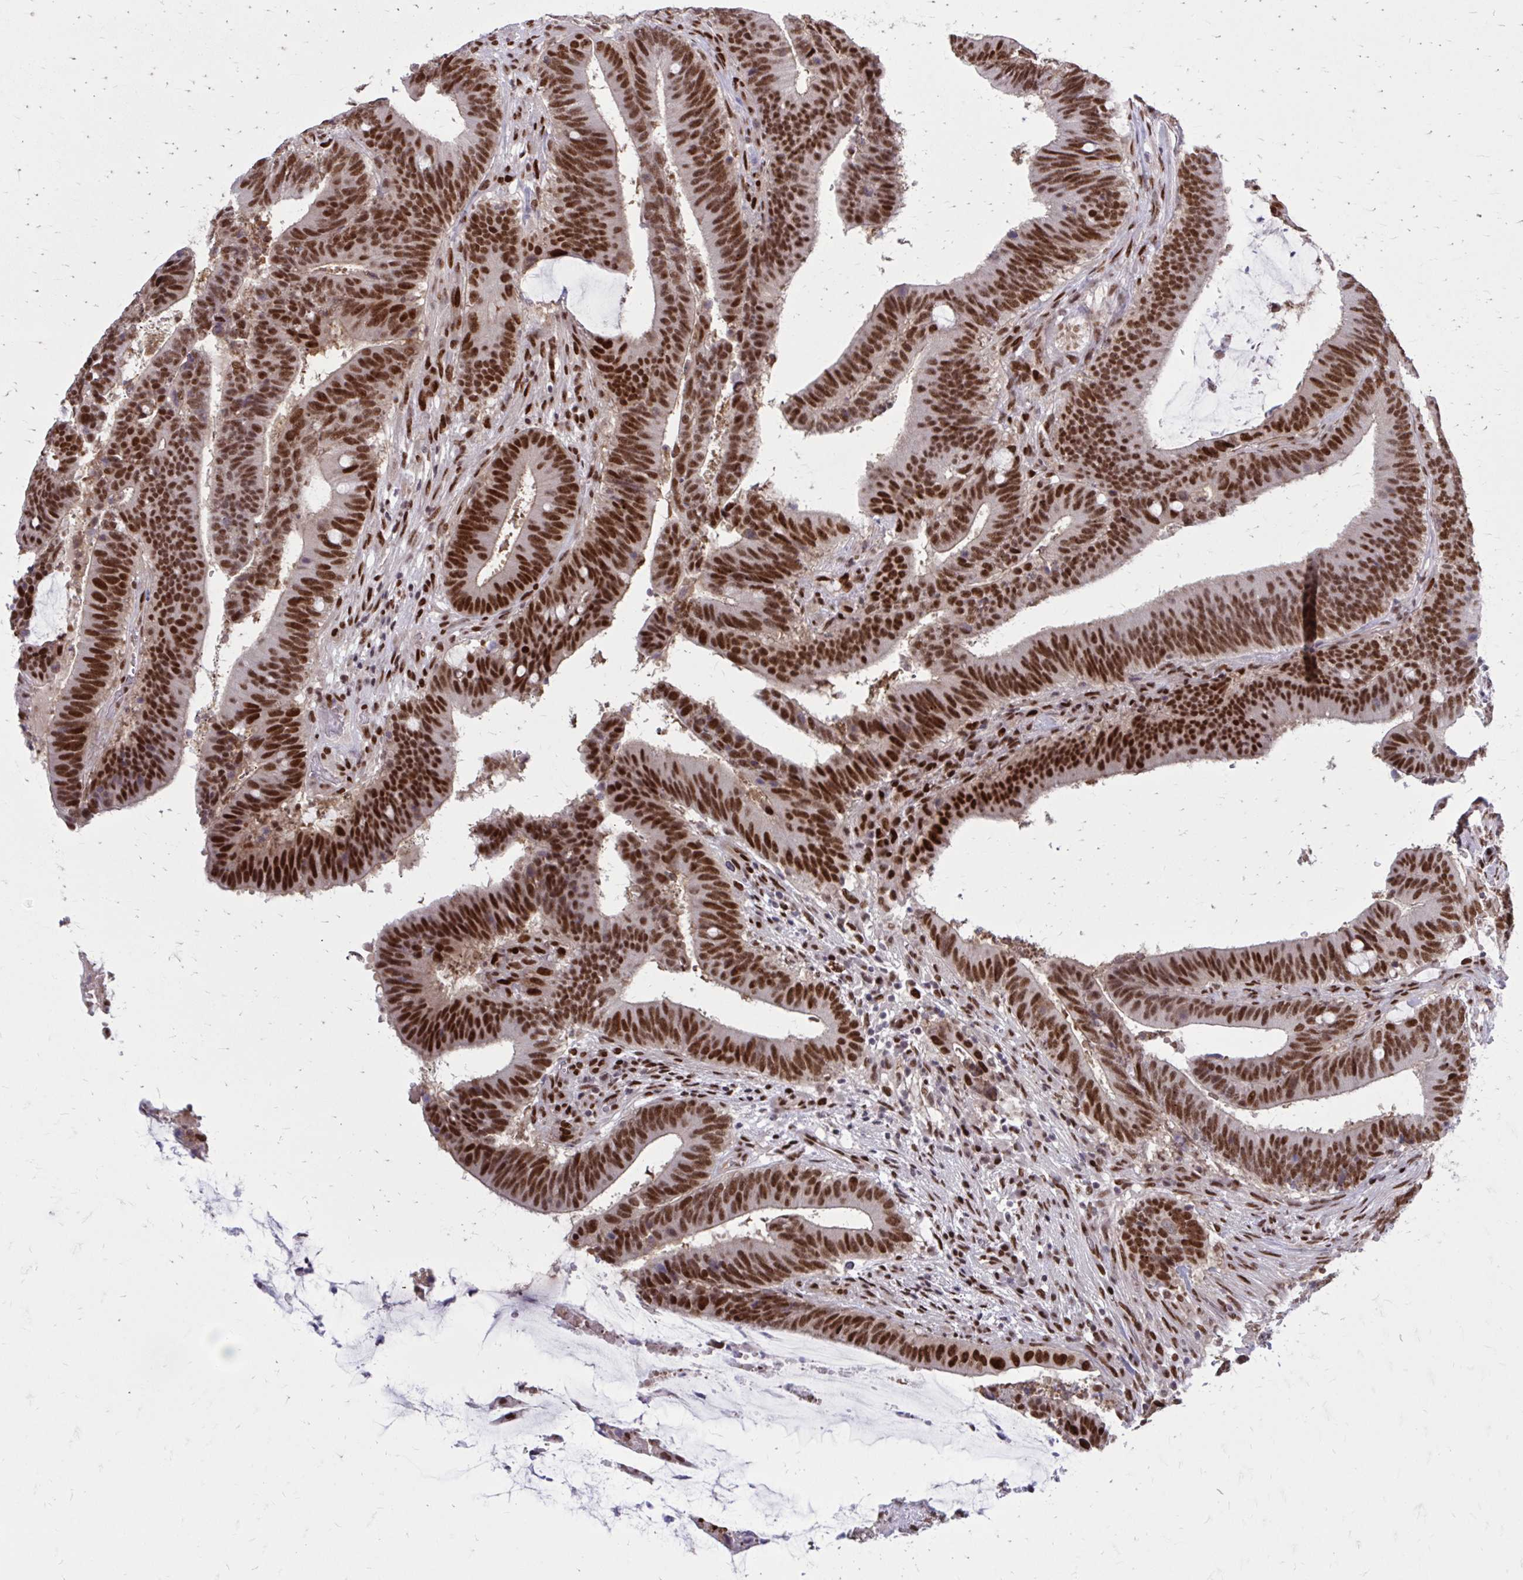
{"staining": {"intensity": "strong", "quantity": ">75%", "location": "nuclear"}, "tissue": "colorectal cancer", "cell_type": "Tumor cells", "image_type": "cancer", "snomed": [{"axis": "morphology", "description": "Adenocarcinoma, NOS"}, {"axis": "topography", "description": "Colon"}], "caption": "Protein staining exhibits strong nuclear staining in about >75% of tumor cells in colorectal cancer (adenocarcinoma). The staining was performed using DAB to visualize the protein expression in brown, while the nuclei were stained in blue with hematoxylin (Magnification: 20x).", "gene": "PSME4", "patient": {"sex": "female", "age": 43}}